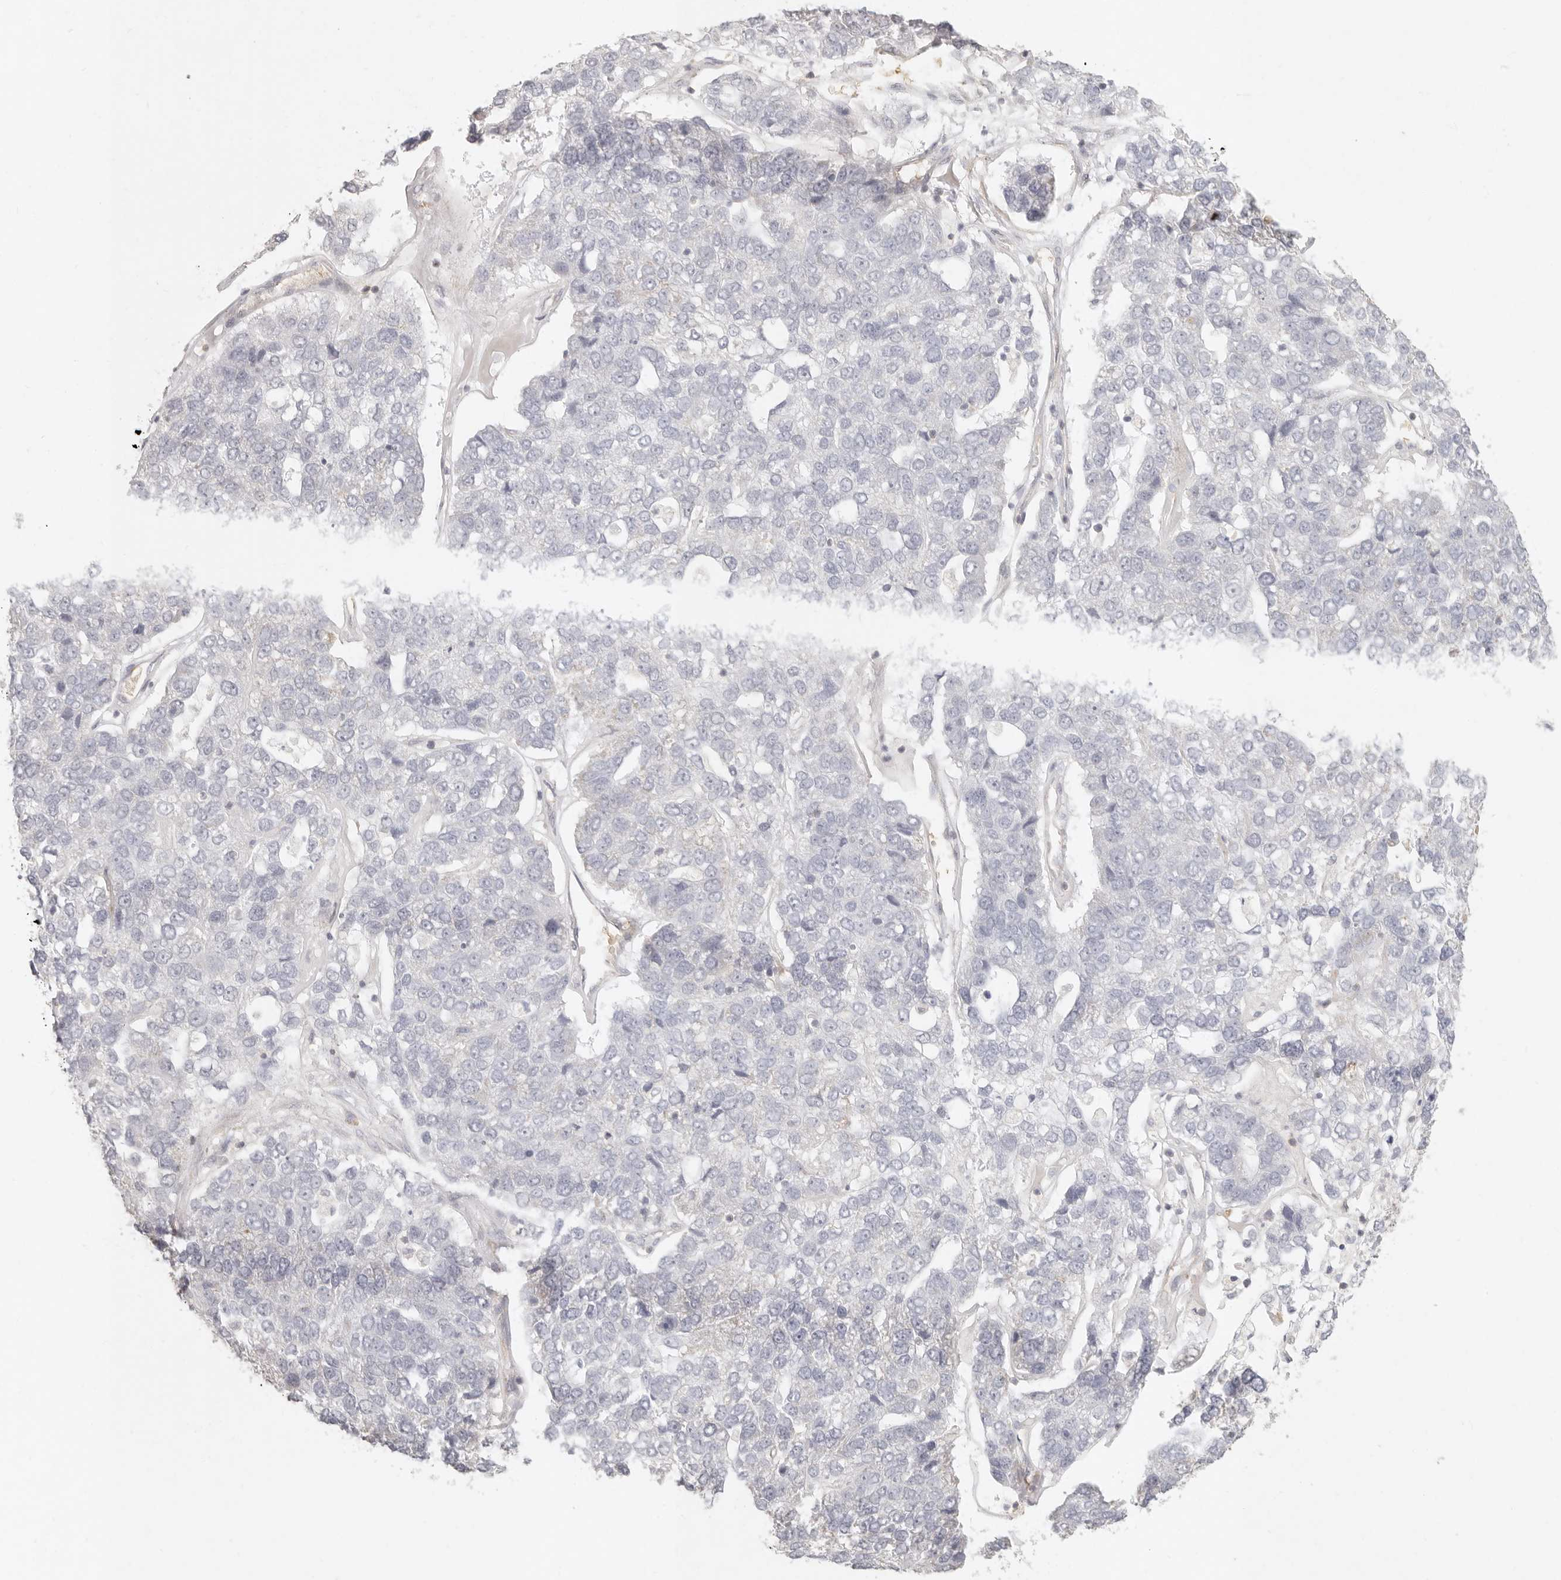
{"staining": {"intensity": "negative", "quantity": "none", "location": "none"}, "tissue": "pancreatic cancer", "cell_type": "Tumor cells", "image_type": "cancer", "snomed": [{"axis": "morphology", "description": "Adenocarcinoma, NOS"}, {"axis": "topography", "description": "Pancreas"}], "caption": "DAB immunohistochemical staining of pancreatic cancer (adenocarcinoma) displays no significant expression in tumor cells. Nuclei are stained in blue.", "gene": "NIBAN1", "patient": {"sex": "female", "age": 61}}